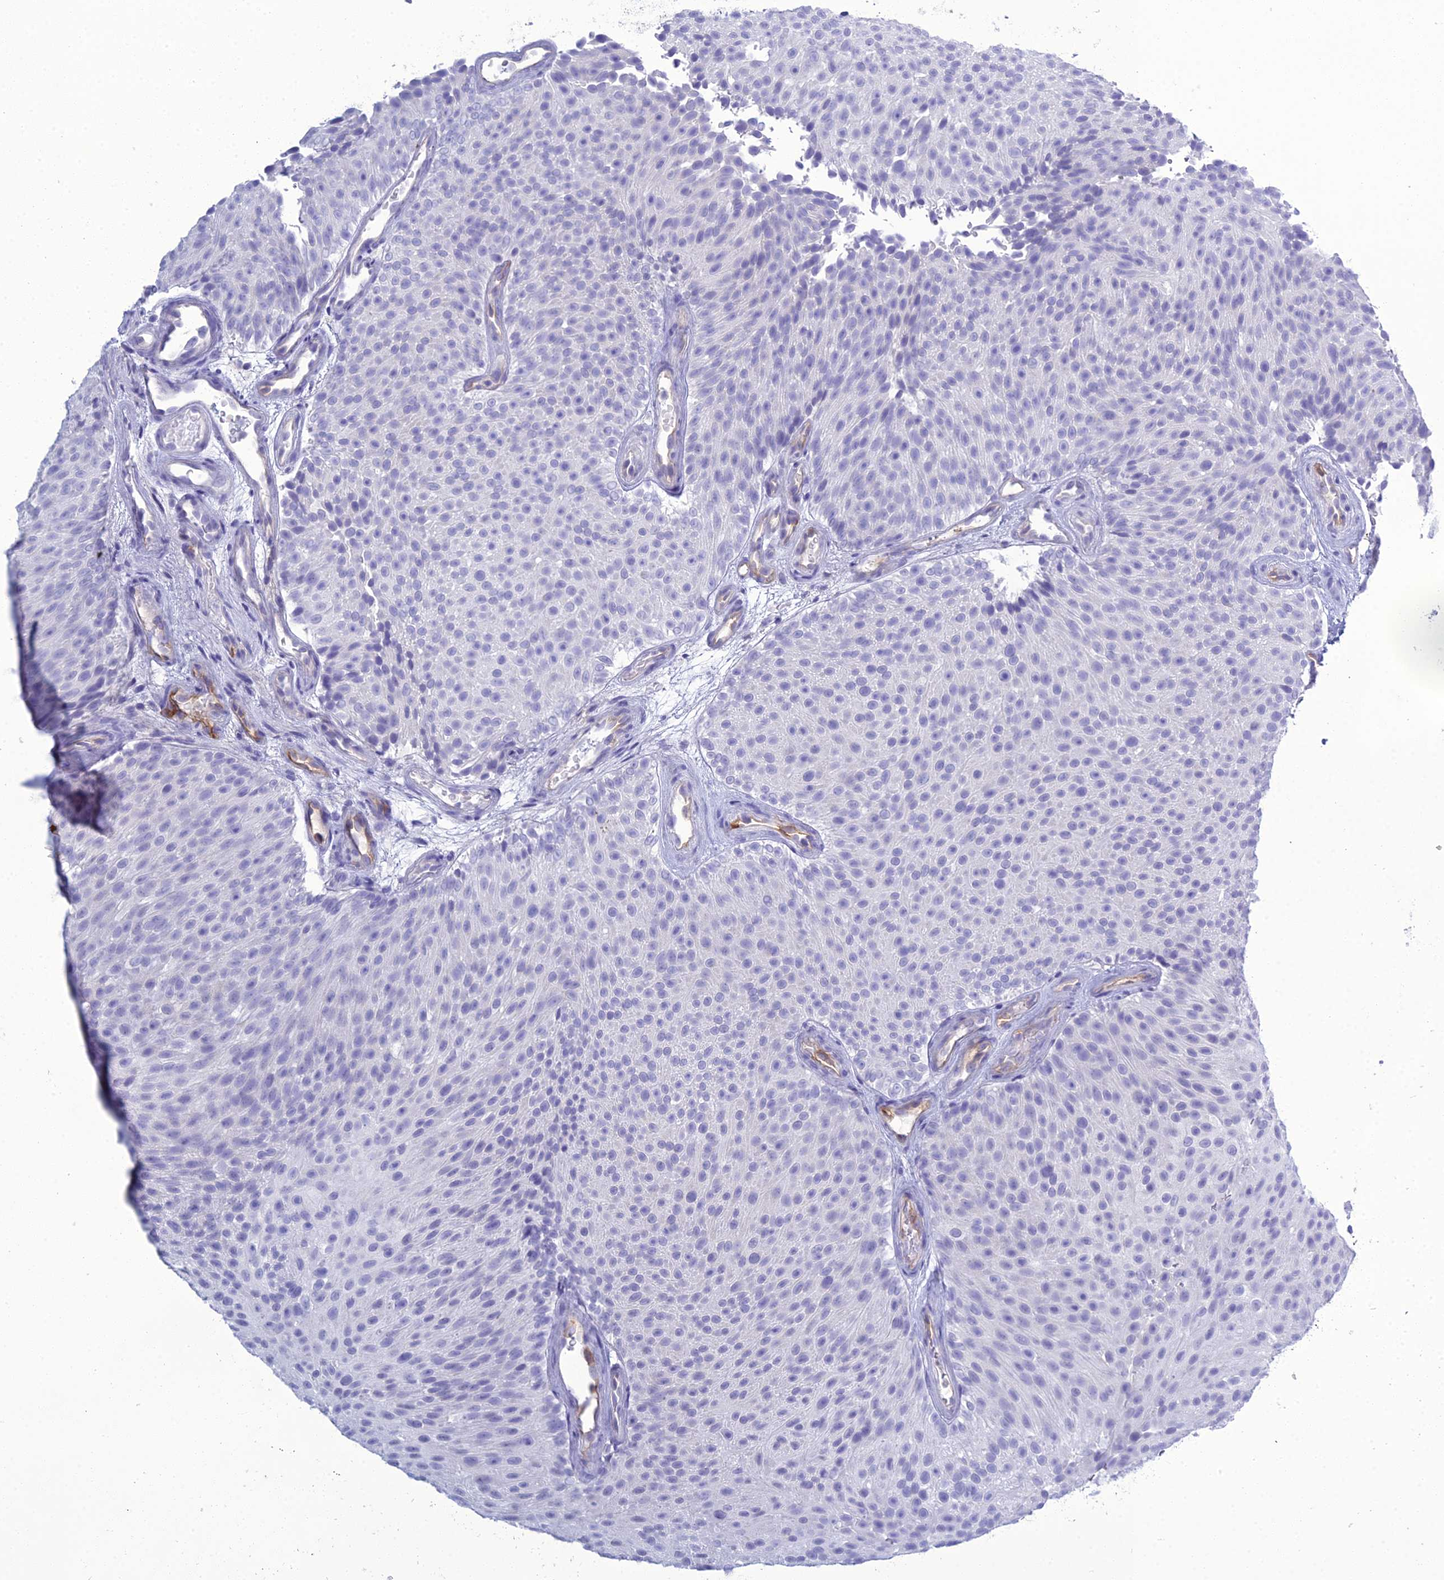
{"staining": {"intensity": "negative", "quantity": "none", "location": "none"}, "tissue": "urothelial cancer", "cell_type": "Tumor cells", "image_type": "cancer", "snomed": [{"axis": "morphology", "description": "Urothelial carcinoma, Low grade"}, {"axis": "topography", "description": "Urinary bladder"}], "caption": "An immunohistochemistry histopathology image of urothelial cancer is shown. There is no staining in tumor cells of urothelial cancer.", "gene": "ACE", "patient": {"sex": "male", "age": 78}}